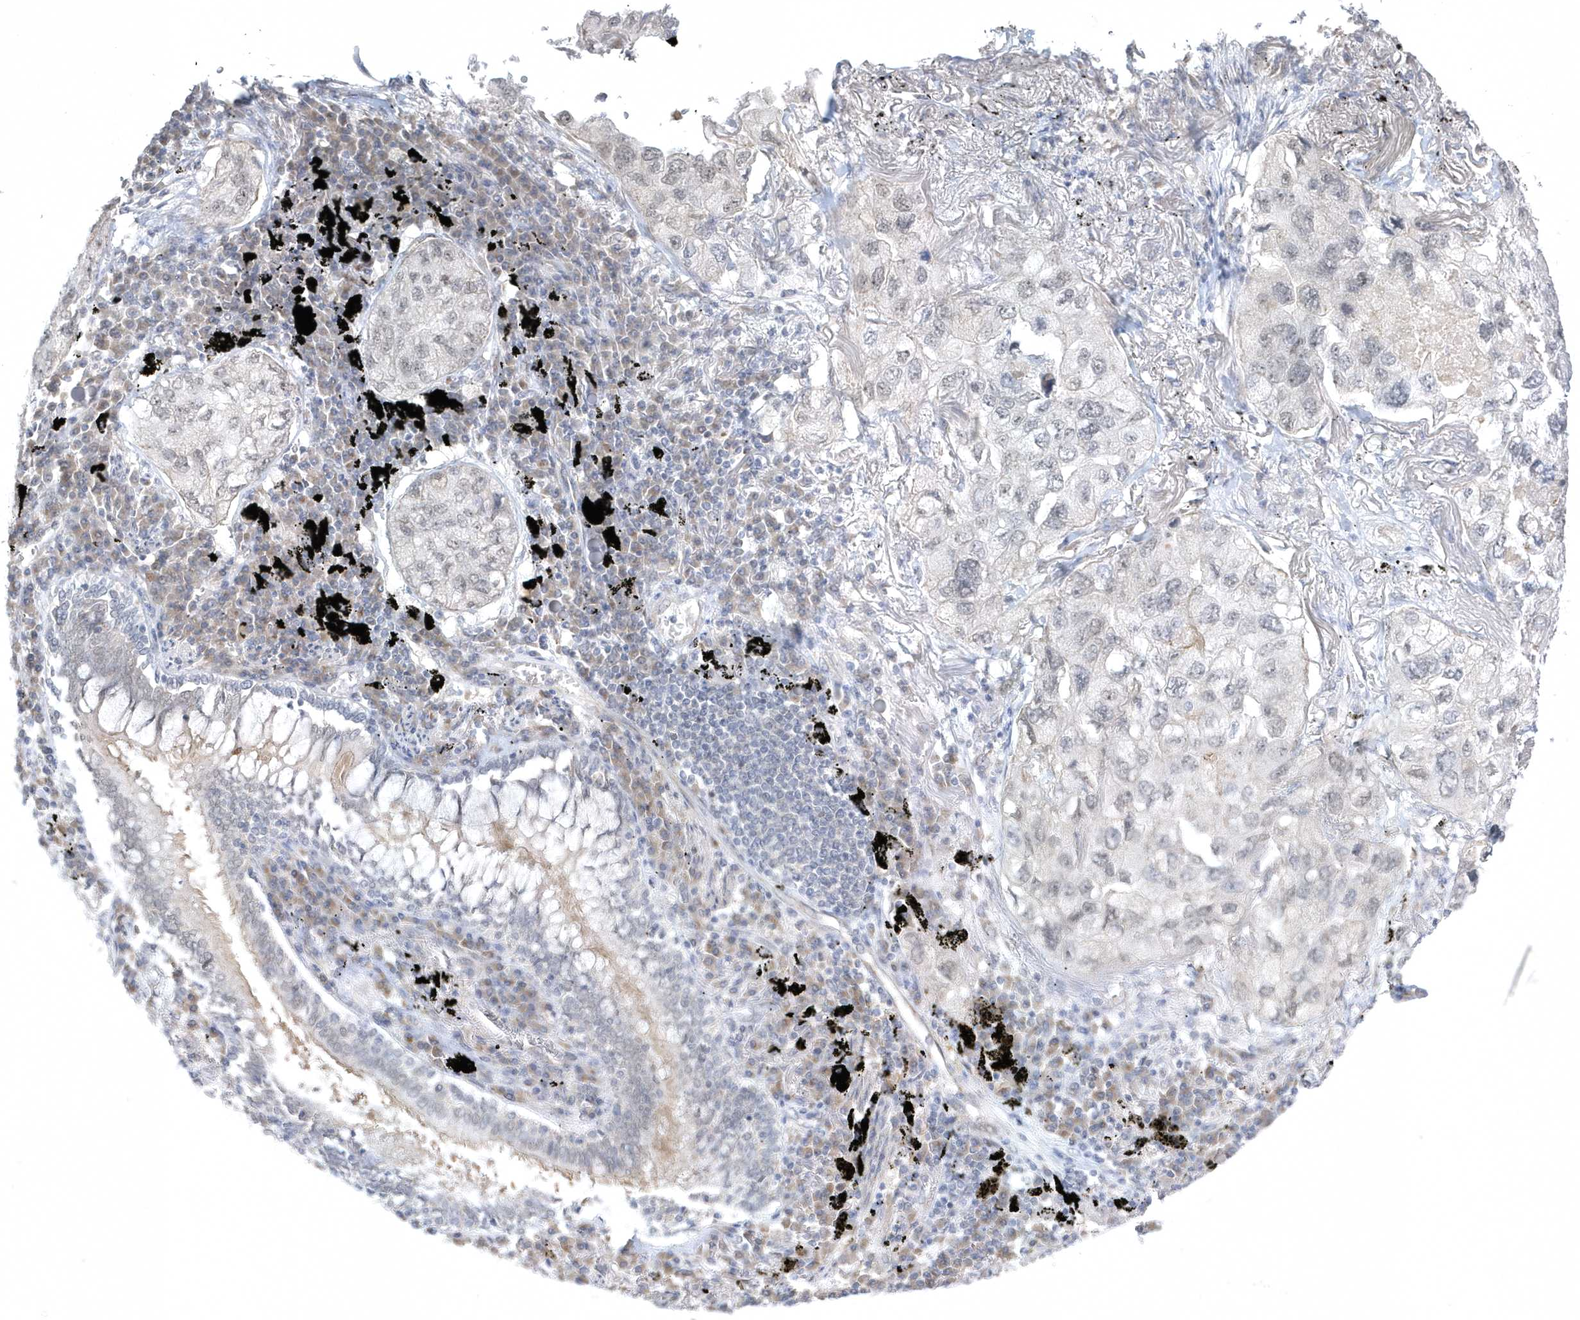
{"staining": {"intensity": "weak", "quantity": "<25%", "location": "nuclear"}, "tissue": "lung cancer", "cell_type": "Tumor cells", "image_type": "cancer", "snomed": [{"axis": "morphology", "description": "Adenocarcinoma, NOS"}, {"axis": "topography", "description": "Lung"}], "caption": "A histopathology image of lung cancer (adenocarcinoma) stained for a protein shows no brown staining in tumor cells.", "gene": "ZC3H12D", "patient": {"sex": "male", "age": 65}}